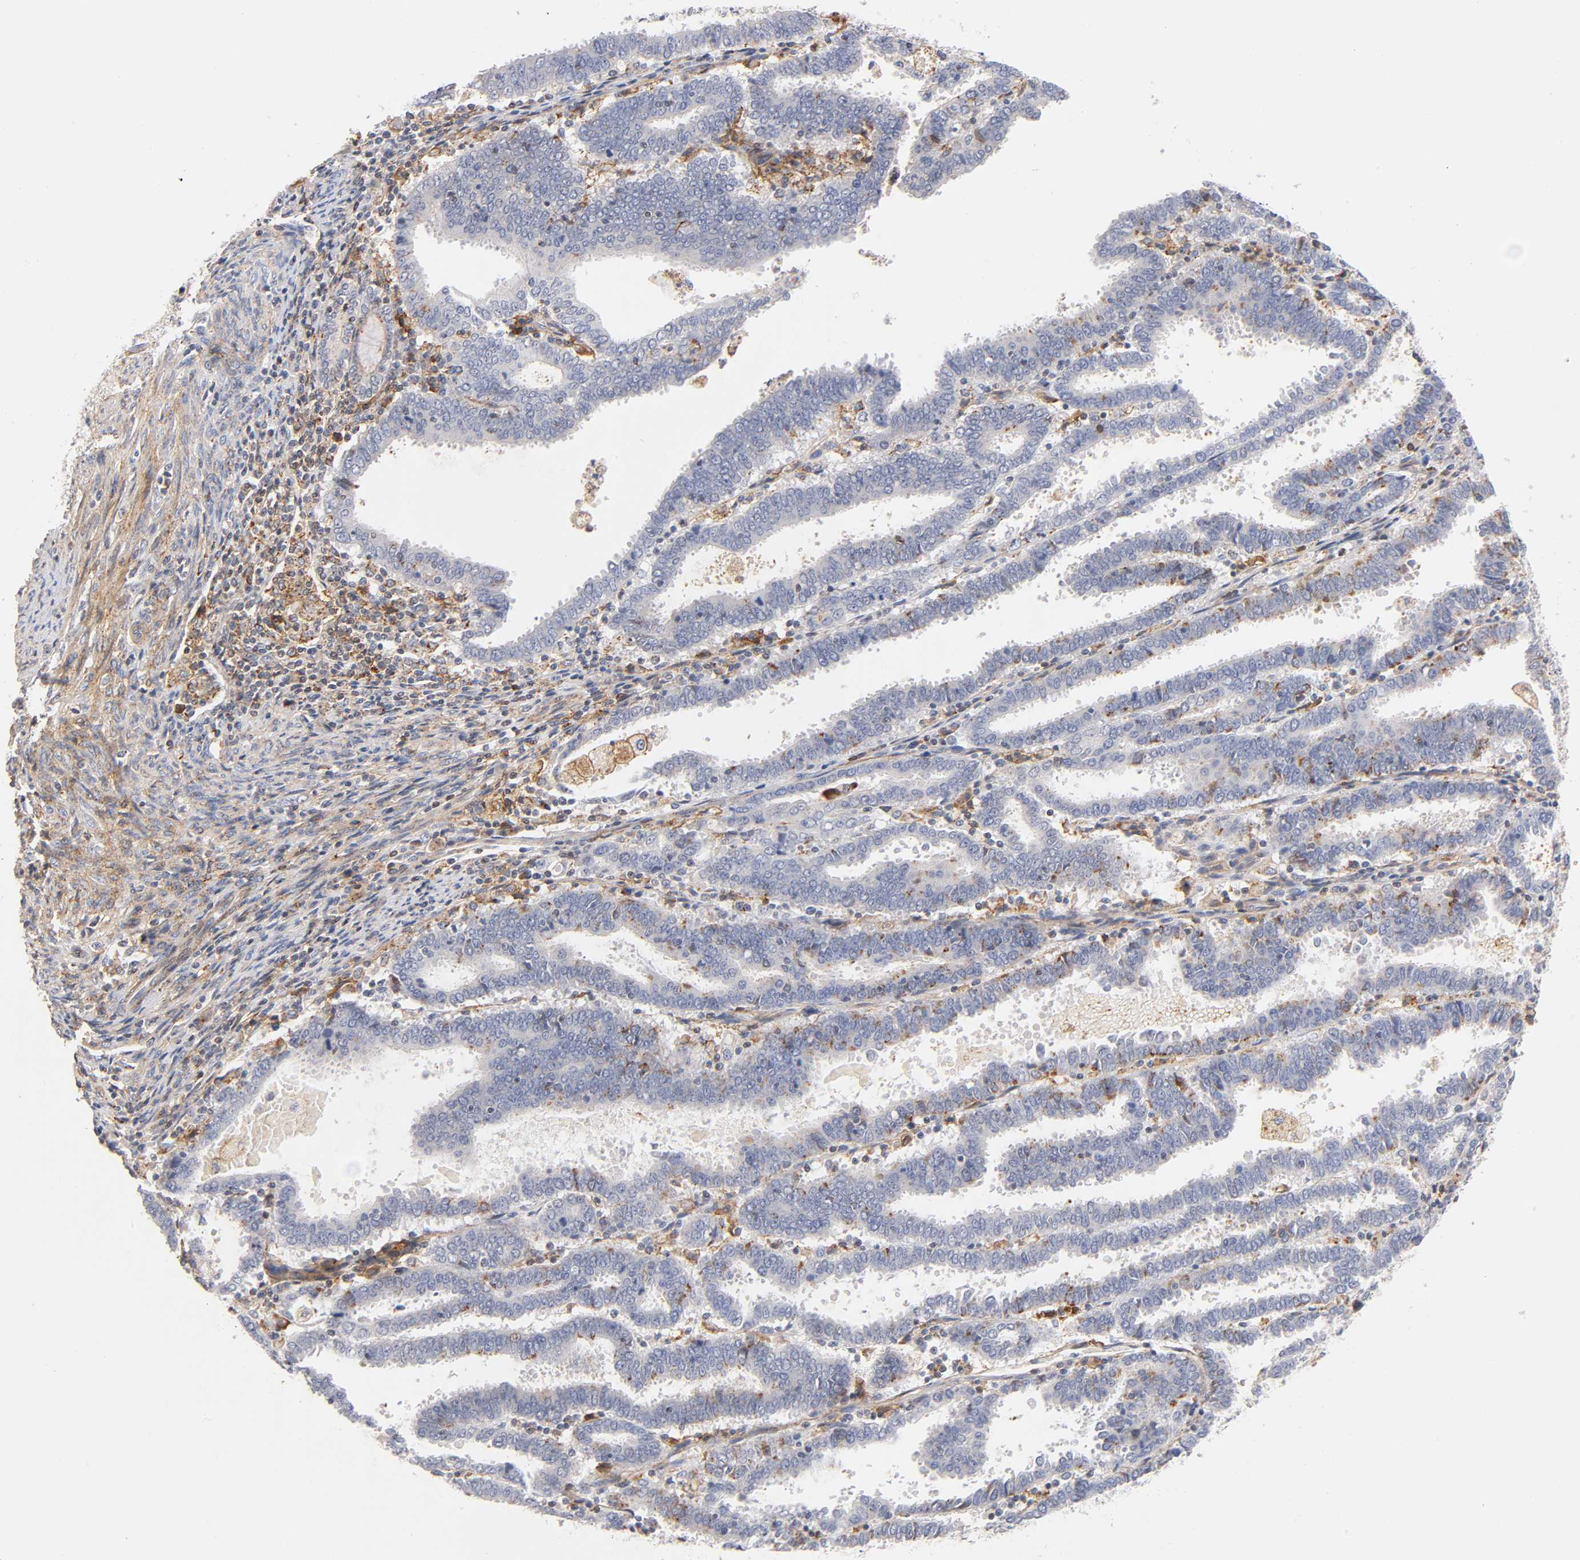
{"staining": {"intensity": "weak", "quantity": "25%-75%", "location": "cytoplasmic/membranous"}, "tissue": "endometrial cancer", "cell_type": "Tumor cells", "image_type": "cancer", "snomed": [{"axis": "morphology", "description": "Adenocarcinoma, NOS"}, {"axis": "topography", "description": "Uterus"}], "caption": "A histopathology image of human adenocarcinoma (endometrial) stained for a protein demonstrates weak cytoplasmic/membranous brown staining in tumor cells. (DAB IHC with brightfield microscopy, high magnification).", "gene": "ANXA7", "patient": {"sex": "female", "age": 83}}